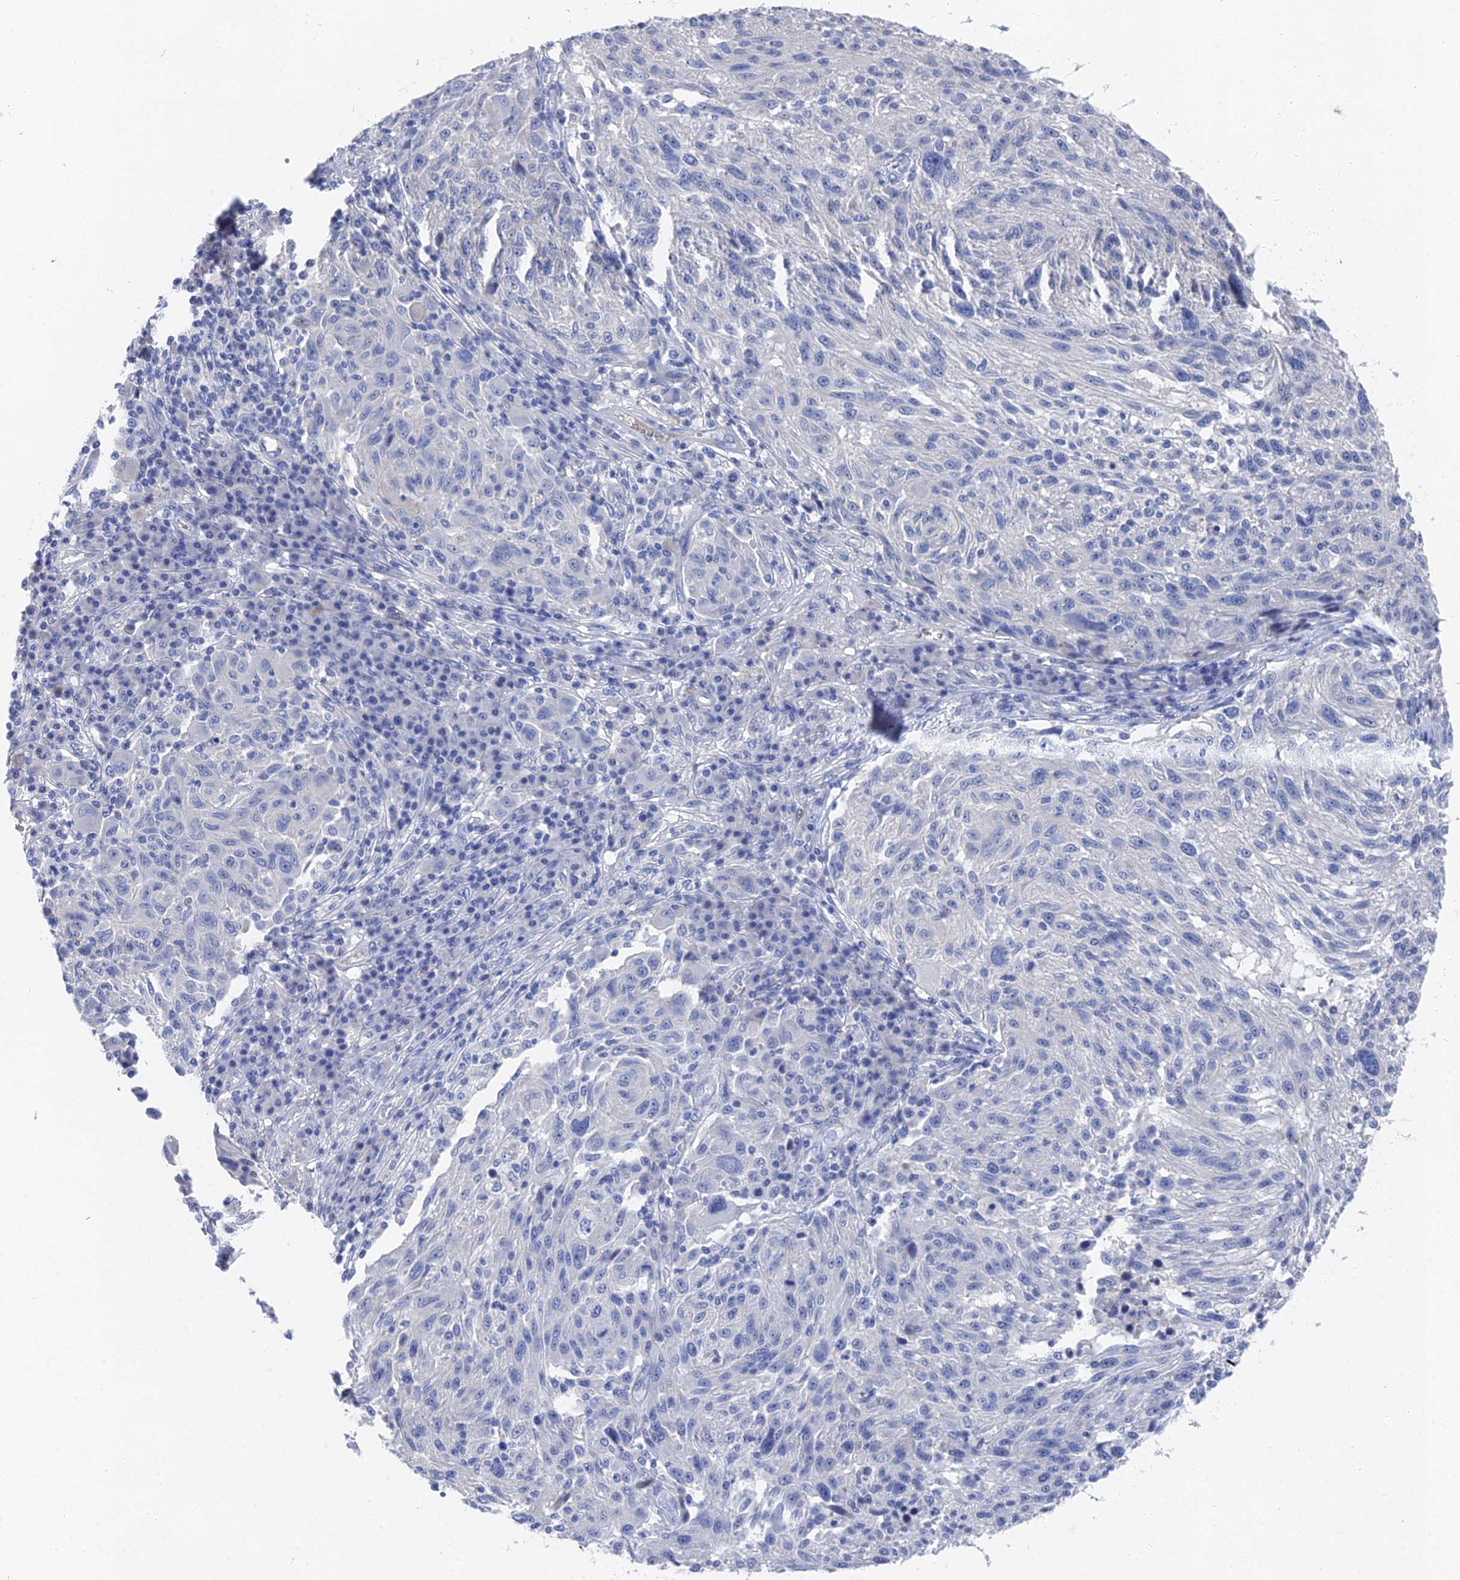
{"staining": {"intensity": "negative", "quantity": "none", "location": "none"}, "tissue": "melanoma", "cell_type": "Tumor cells", "image_type": "cancer", "snomed": [{"axis": "morphology", "description": "Malignant melanoma, NOS"}, {"axis": "topography", "description": "Skin"}], "caption": "Immunohistochemical staining of human melanoma demonstrates no significant positivity in tumor cells.", "gene": "GFAP", "patient": {"sex": "male", "age": 53}}